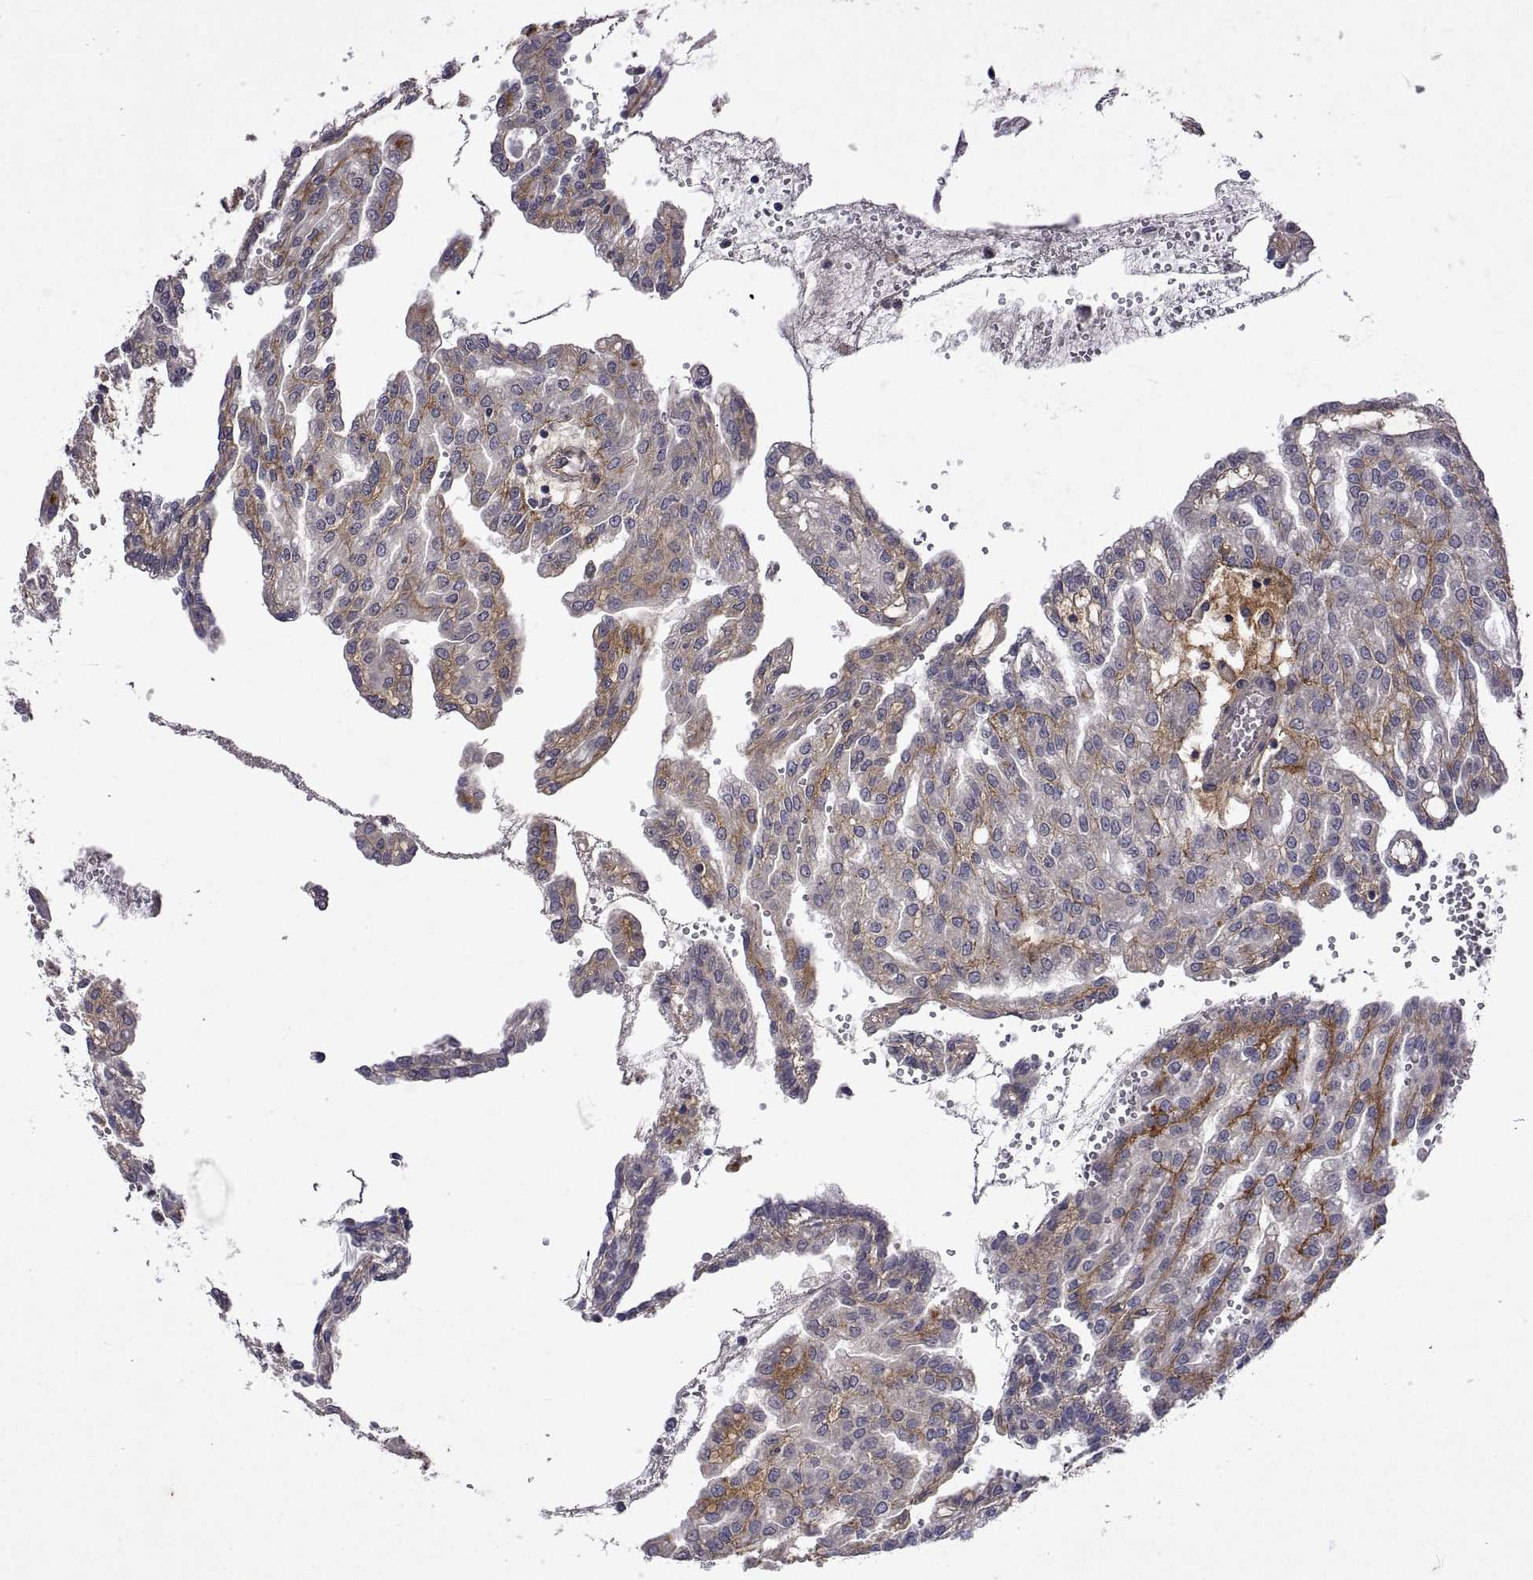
{"staining": {"intensity": "negative", "quantity": "none", "location": "none"}, "tissue": "renal cancer", "cell_type": "Tumor cells", "image_type": "cancer", "snomed": [{"axis": "morphology", "description": "Adenocarcinoma, NOS"}, {"axis": "topography", "description": "Kidney"}], "caption": "Immunohistochemistry of renal cancer (adenocarcinoma) exhibits no expression in tumor cells.", "gene": "LAMA1", "patient": {"sex": "male", "age": 63}}